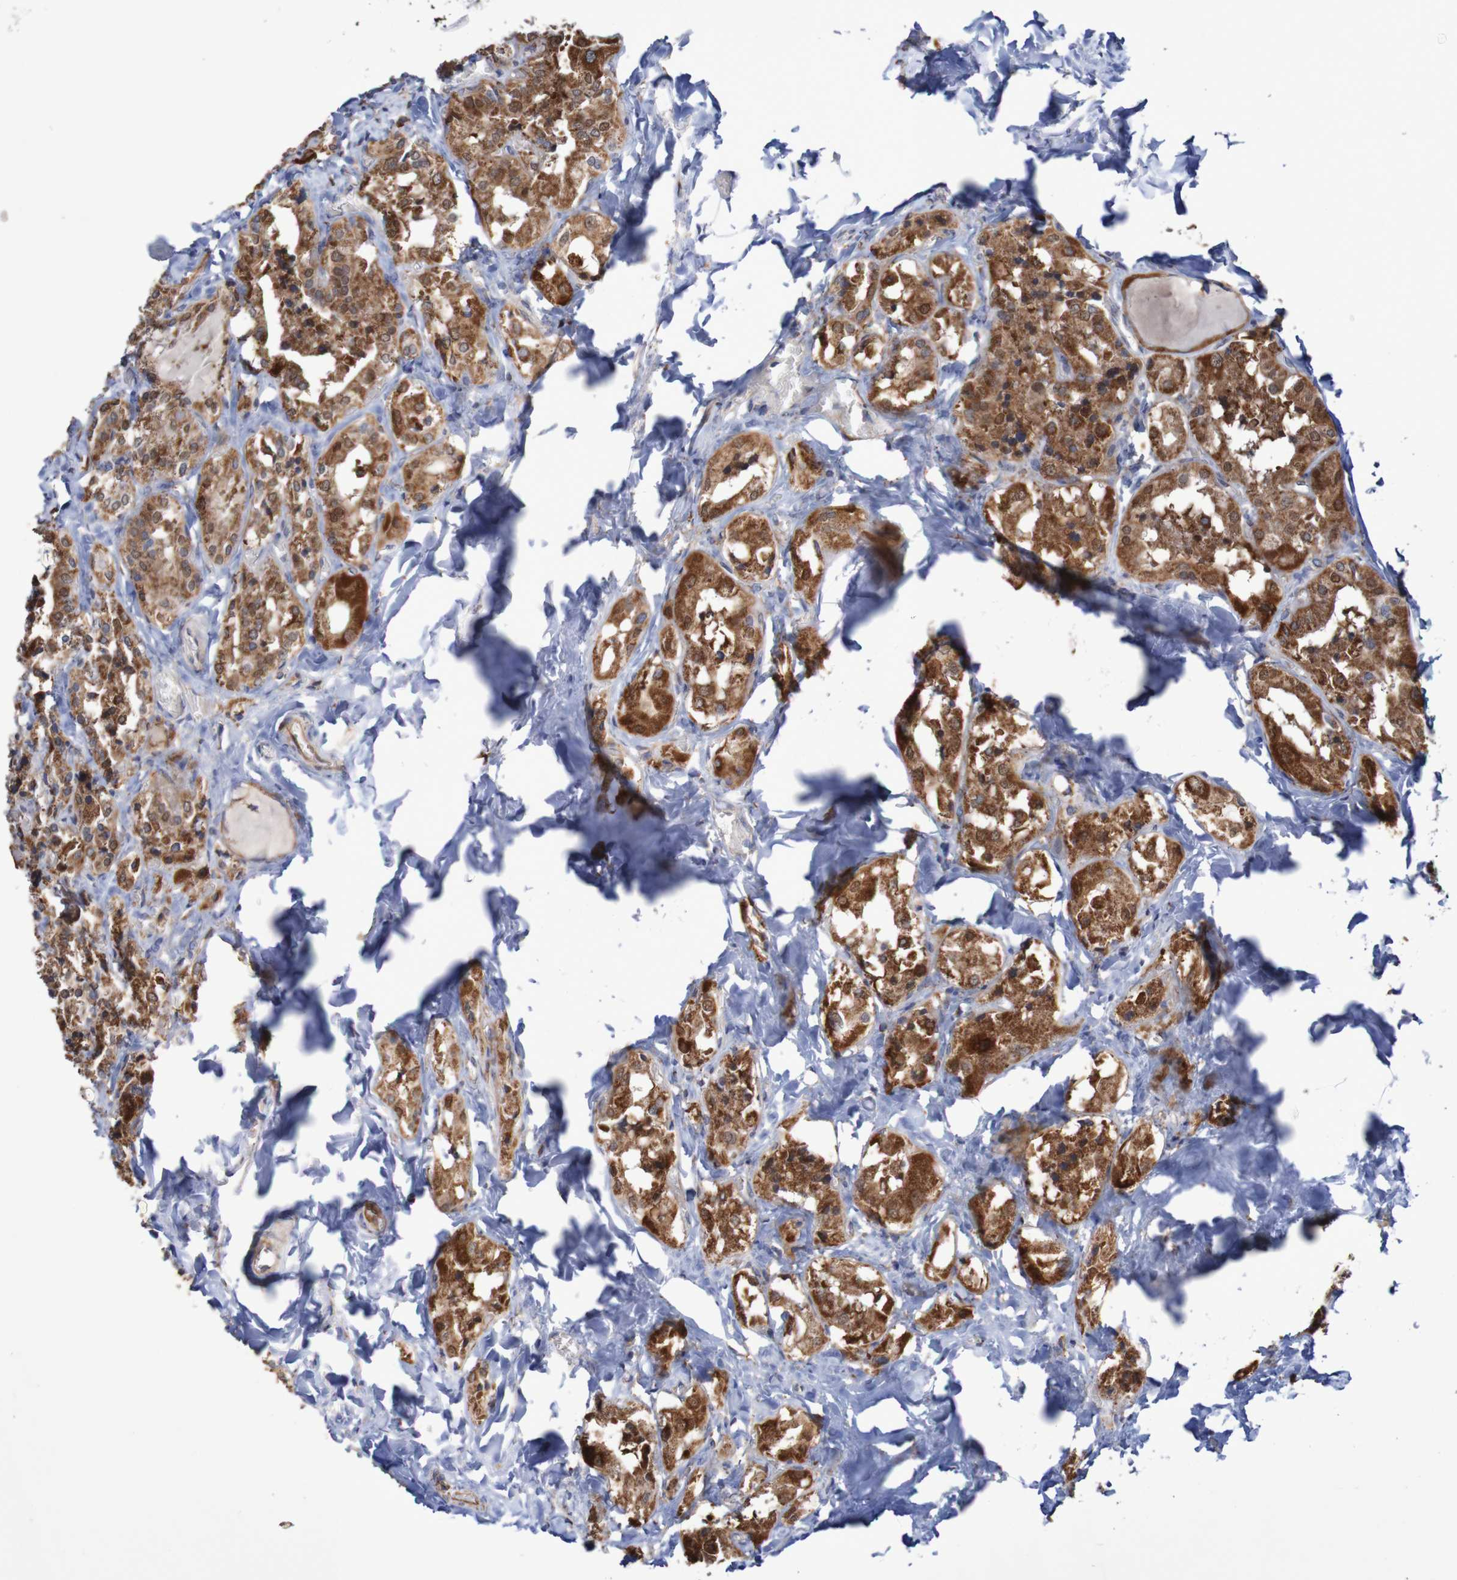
{"staining": {"intensity": "strong", "quantity": ">75%", "location": "cytoplasmic/membranous"}, "tissue": "parathyroid gland", "cell_type": "Glandular cells", "image_type": "normal", "snomed": [{"axis": "morphology", "description": "Normal tissue, NOS"}, {"axis": "morphology", "description": "Atrophy, NOS"}, {"axis": "topography", "description": "Parathyroid gland"}], "caption": "Parathyroid gland stained with DAB (3,3'-diaminobenzidine) immunohistochemistry (IHC) exhibits high levels of strong cytoplasmic/membranous positivity in approximately >75% of glandular cells.", "gene": "MMEL1", "patient": {"sex": "female", "age": 54}}